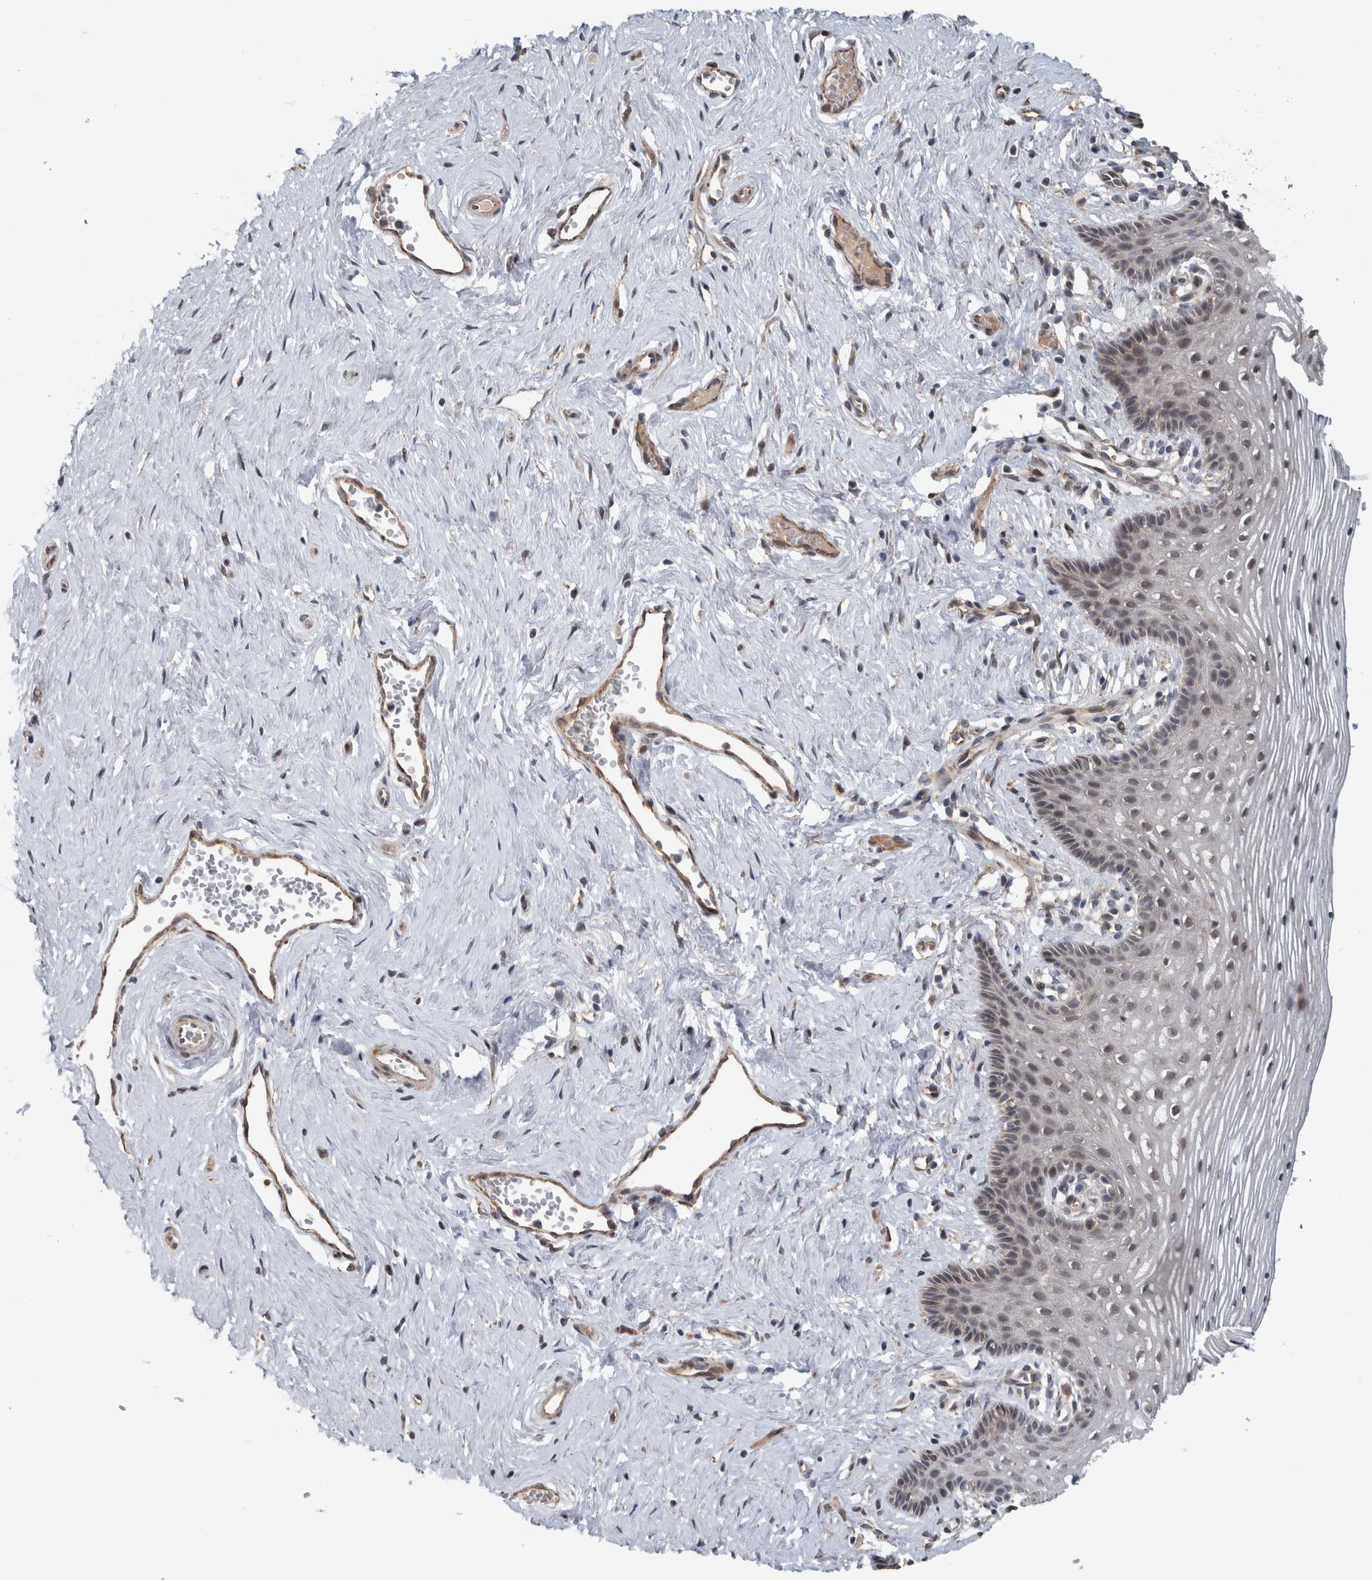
{"staining": {"intensity": "moderate", "quantity": "<25%", "location": "cytoplasmic/membranous"}, "tissue": "vagina", "cell_type": "Squamous epithelial cells", "image_type": "normal", "snomed": [{"axis": "morphology", "description": "Normal tissue, NOS"}, {"axis": "topography", "description": "Vagina"}], "caption": "Immunohistochemical staining of normal human vagina displays moderate cytoplasmic/membranous protein positivity in approximately <25% of squamous epithelial cells. Nuclei are stained in blue.", "gene": "GIMAP6", "patient": {"sex": "female", "age": 32}}